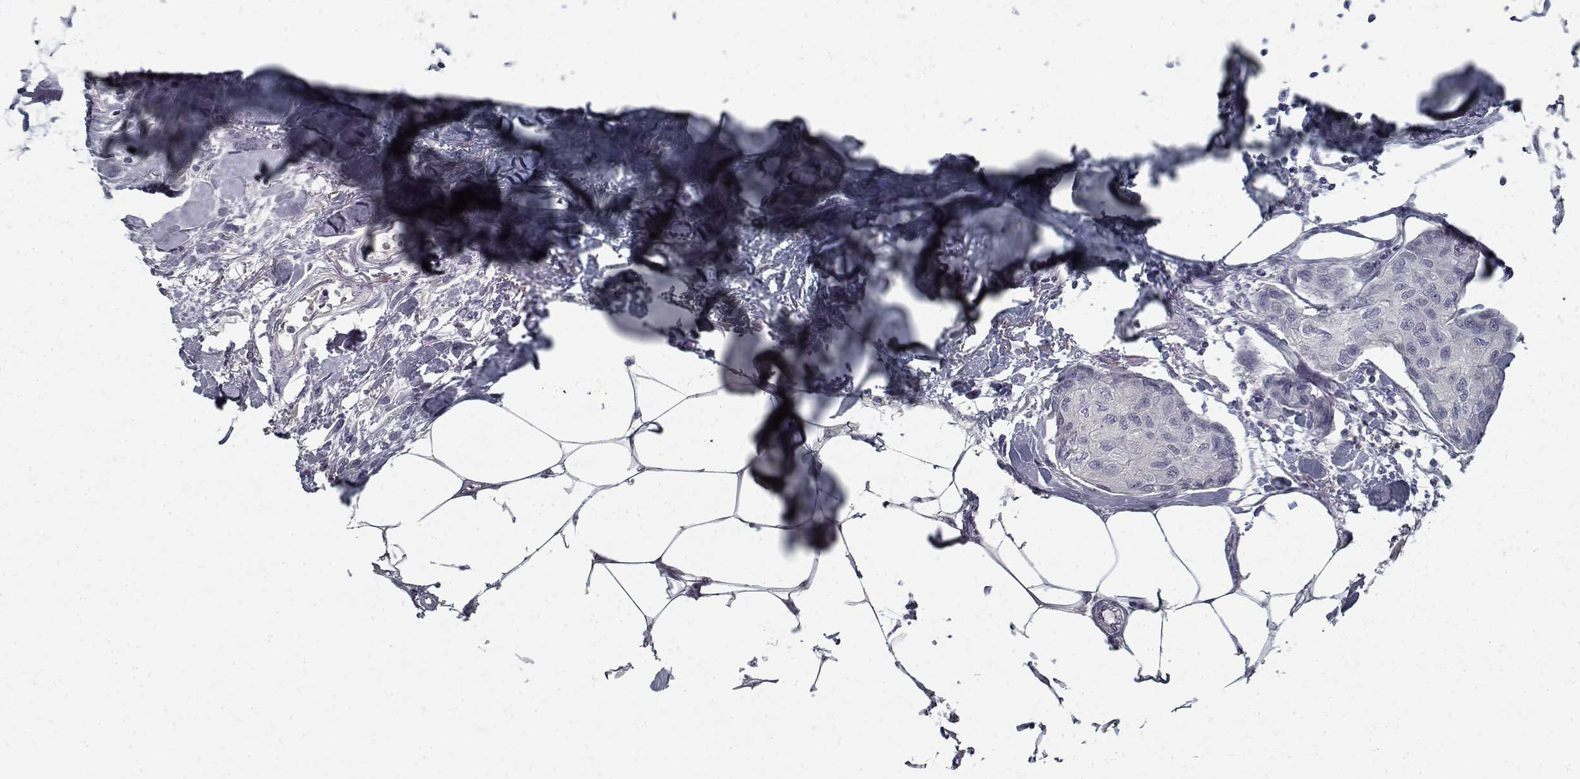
{"staining": {"intensity": "negative", "quantity": "none", "location": "none"}, "tissue": "breast cancer", "cell_type": "Tumor cells", "image_type": "cancer", "snomed": [{"axis": "morphology", "description": "Duct carcinoma"}, {"axis": "topography", "description": "Breast"}], "caption": "A photomicrograph of invasive ductal carcinoma (breast) stained for a protein demonstrates no brown staining in tumor cells.", "gene": "GAD2", "patient": {"sex": "female", "age": 80}}